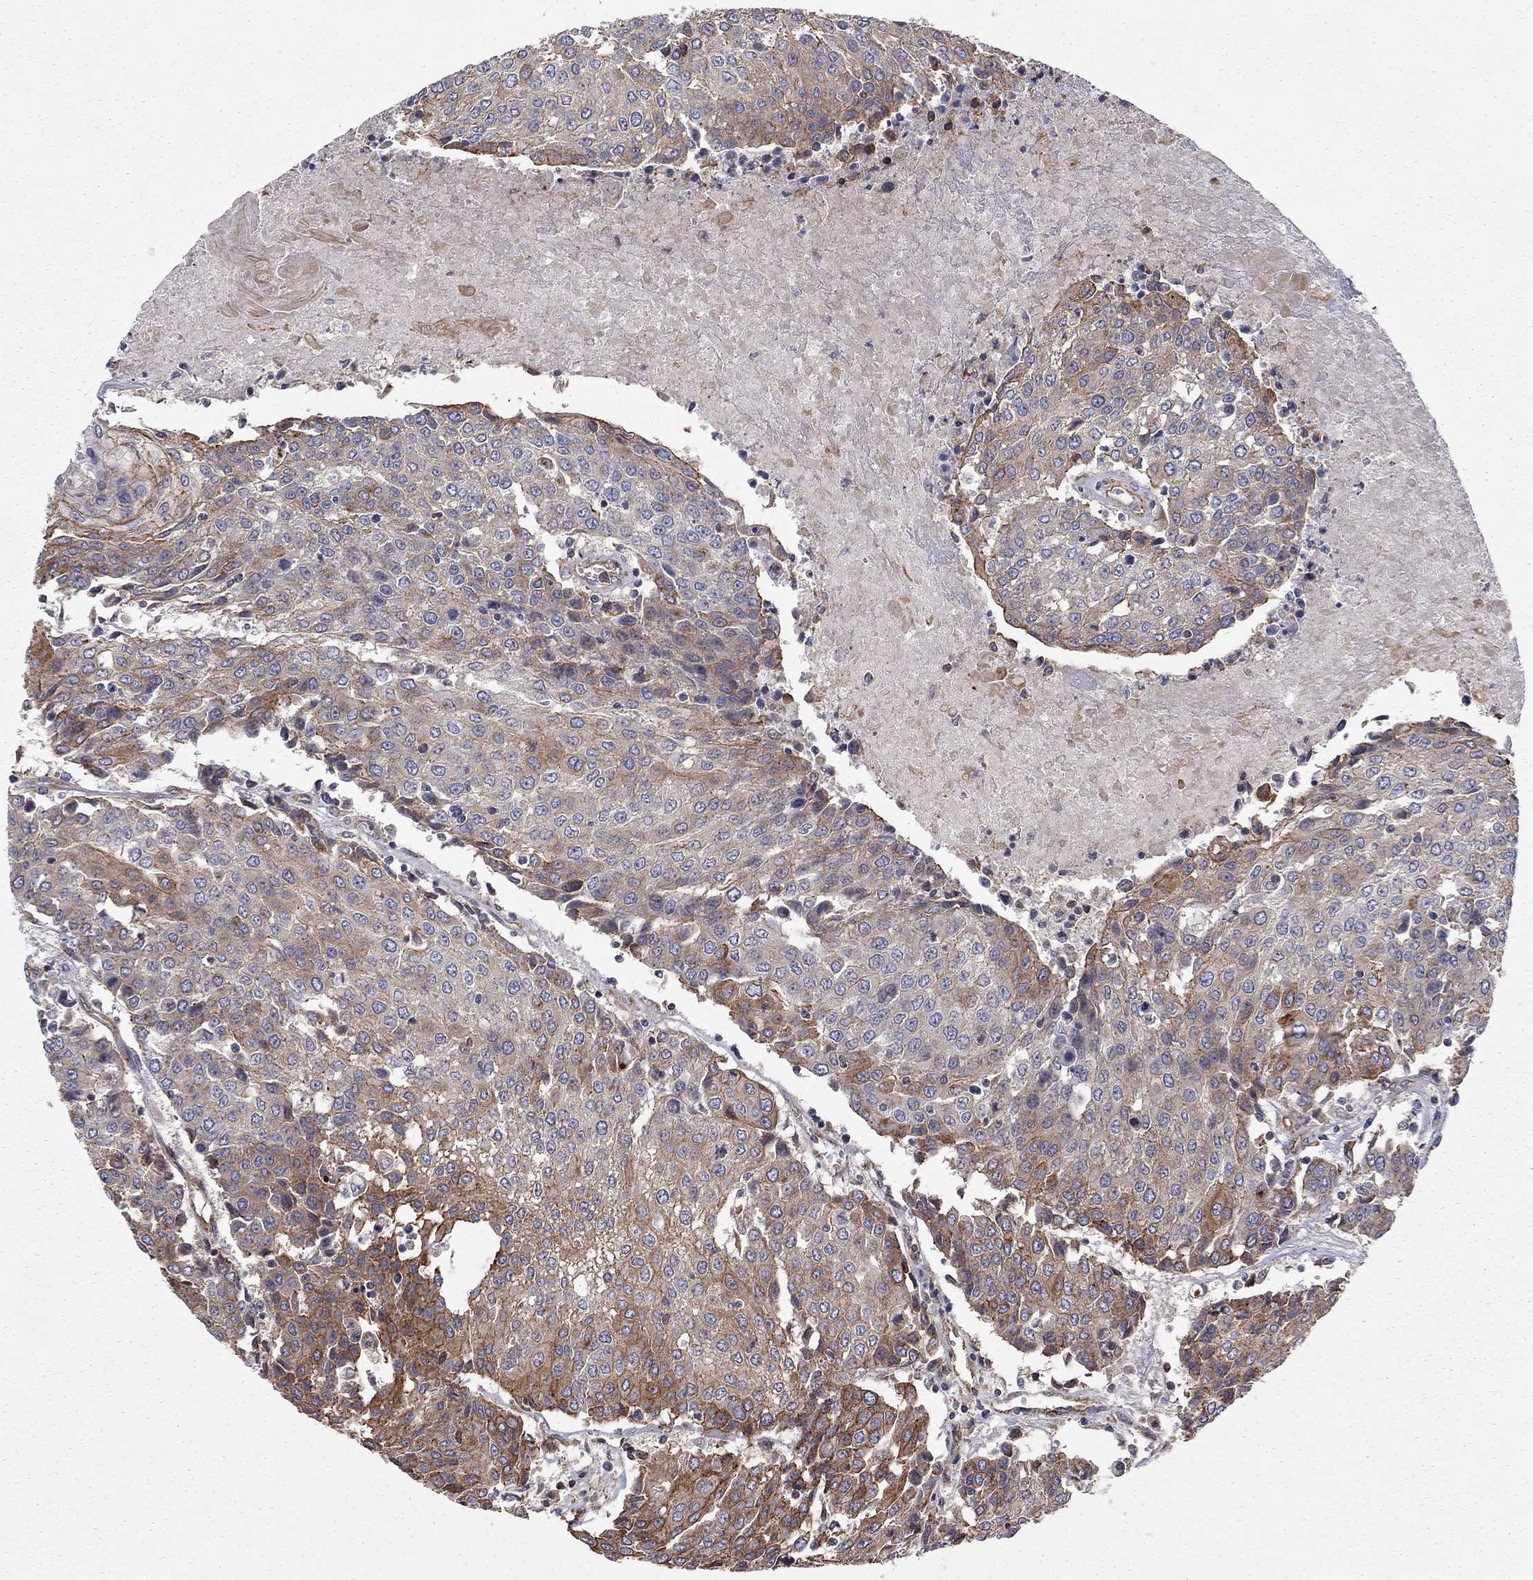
{"staining": {"intensity": "strong", "quantity": "<25%", "location": "cytoplasmic/membranous"}, "tissue": "urothelial cancer", "cell_type": "Tumor cells", "image_type": "cancer", "snomed": [{"axis": "morphology", "description": "Urothelial carcinoma, High grade"}, {"axis": "topography", "description": "Urinary bladder"}], "caption": "The immunohistochemical stain labels strong cytoplasmic/membranous staining in tumor cells of urothelial cancer tissue.", "gene": "RASEF", "patient": {"sex": "female", "age": 85}}